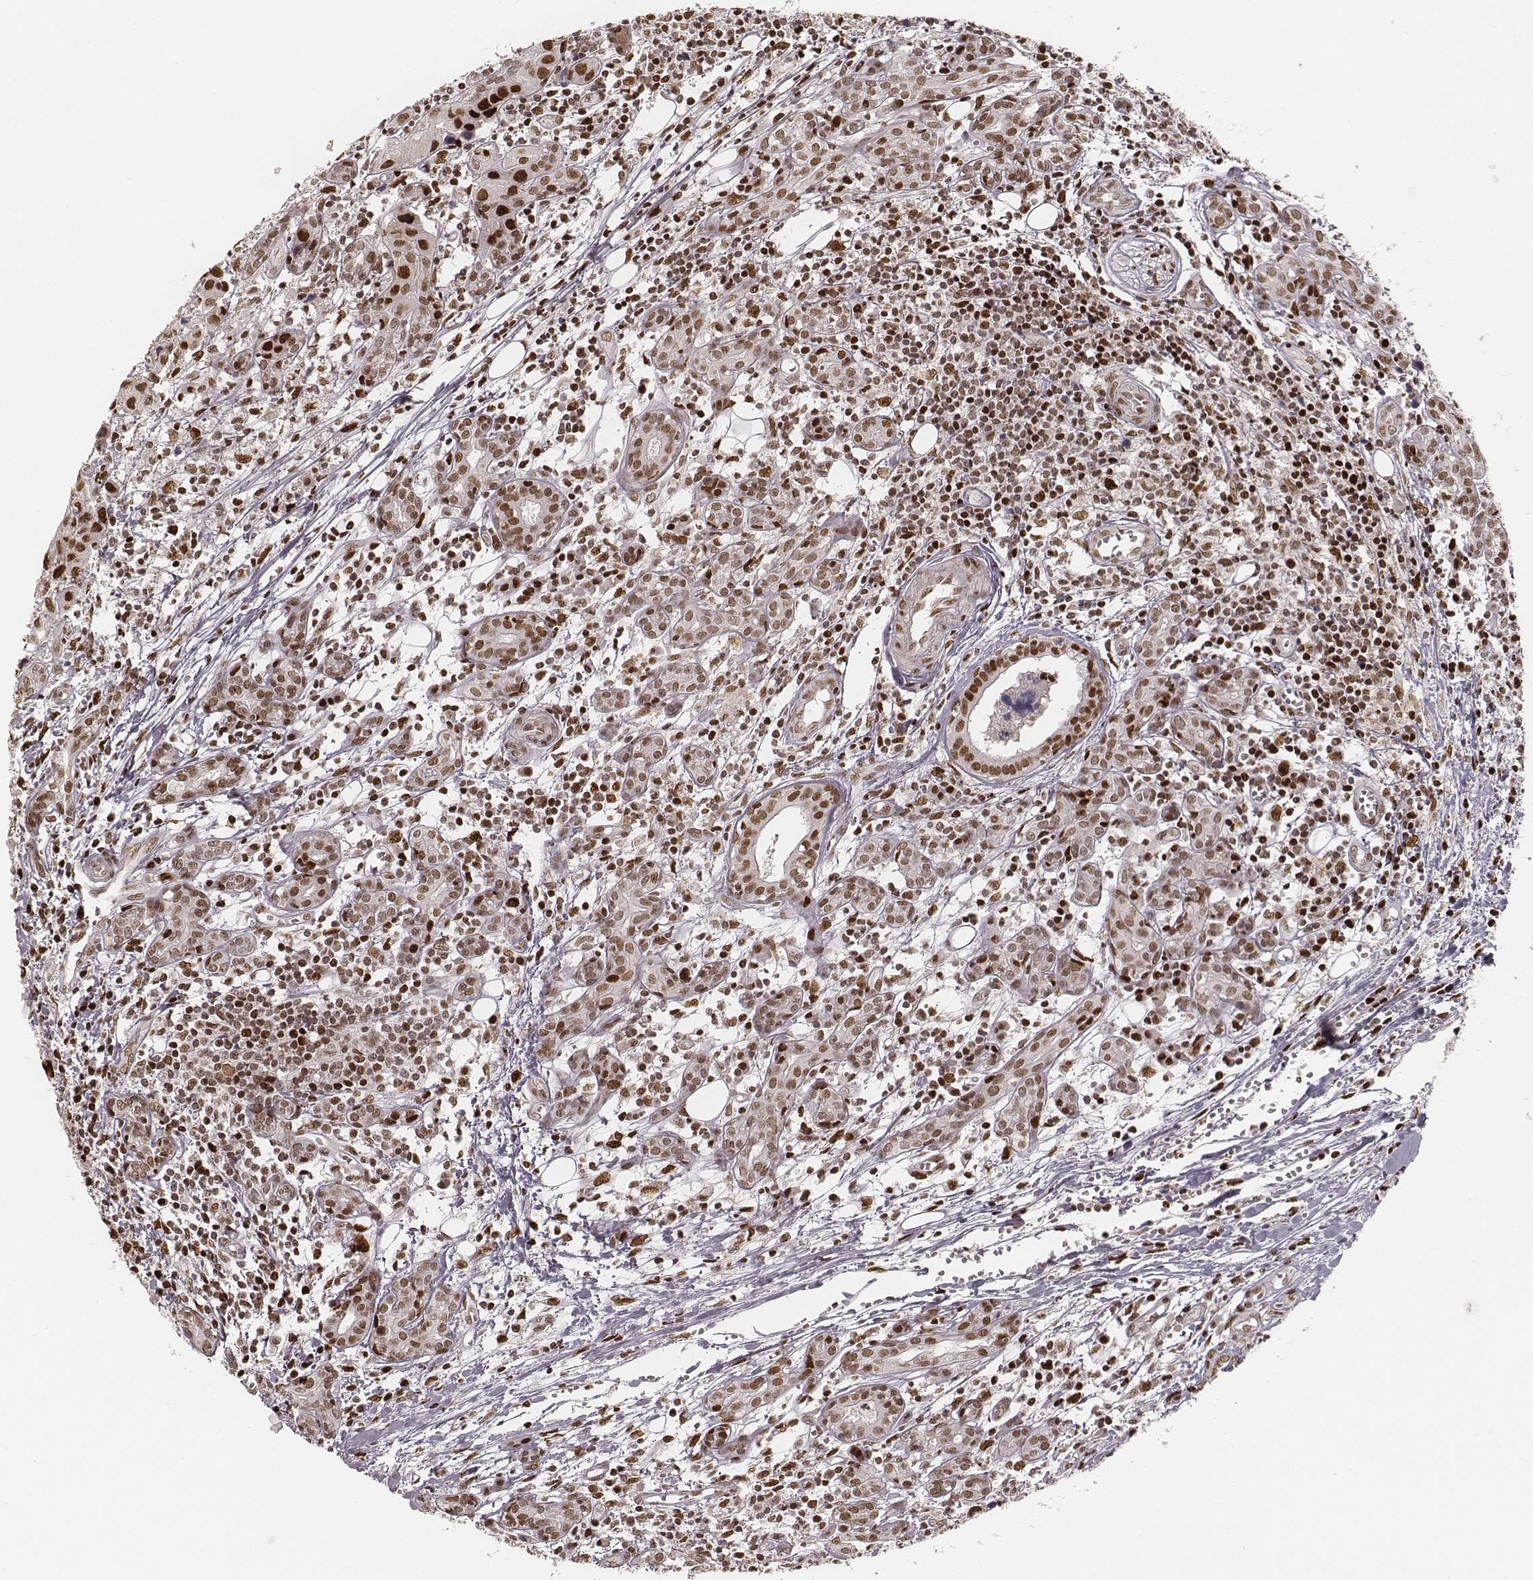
{"staining": {"intensity": "strong", "quantity": ">75%", "location": "nuclear"}, "tissue": "head and neck cancer", "cell_type": "Tumor cells", "image_type": "cancer", "snomed": [{"axis": "morphology", "description": "Adenocarcinoma, NOS"}, {"axis": "topography", "description": "Head-Neck"}], "caption": "Immunohistochemistry (IHC) (DAB) staining of head and neck adenocarcinoma displays strong nuclear protein positivity in about >75% of tumor cells.", "gene": "HNRNPC", "patient": {"sex": "male", "age": 76}}